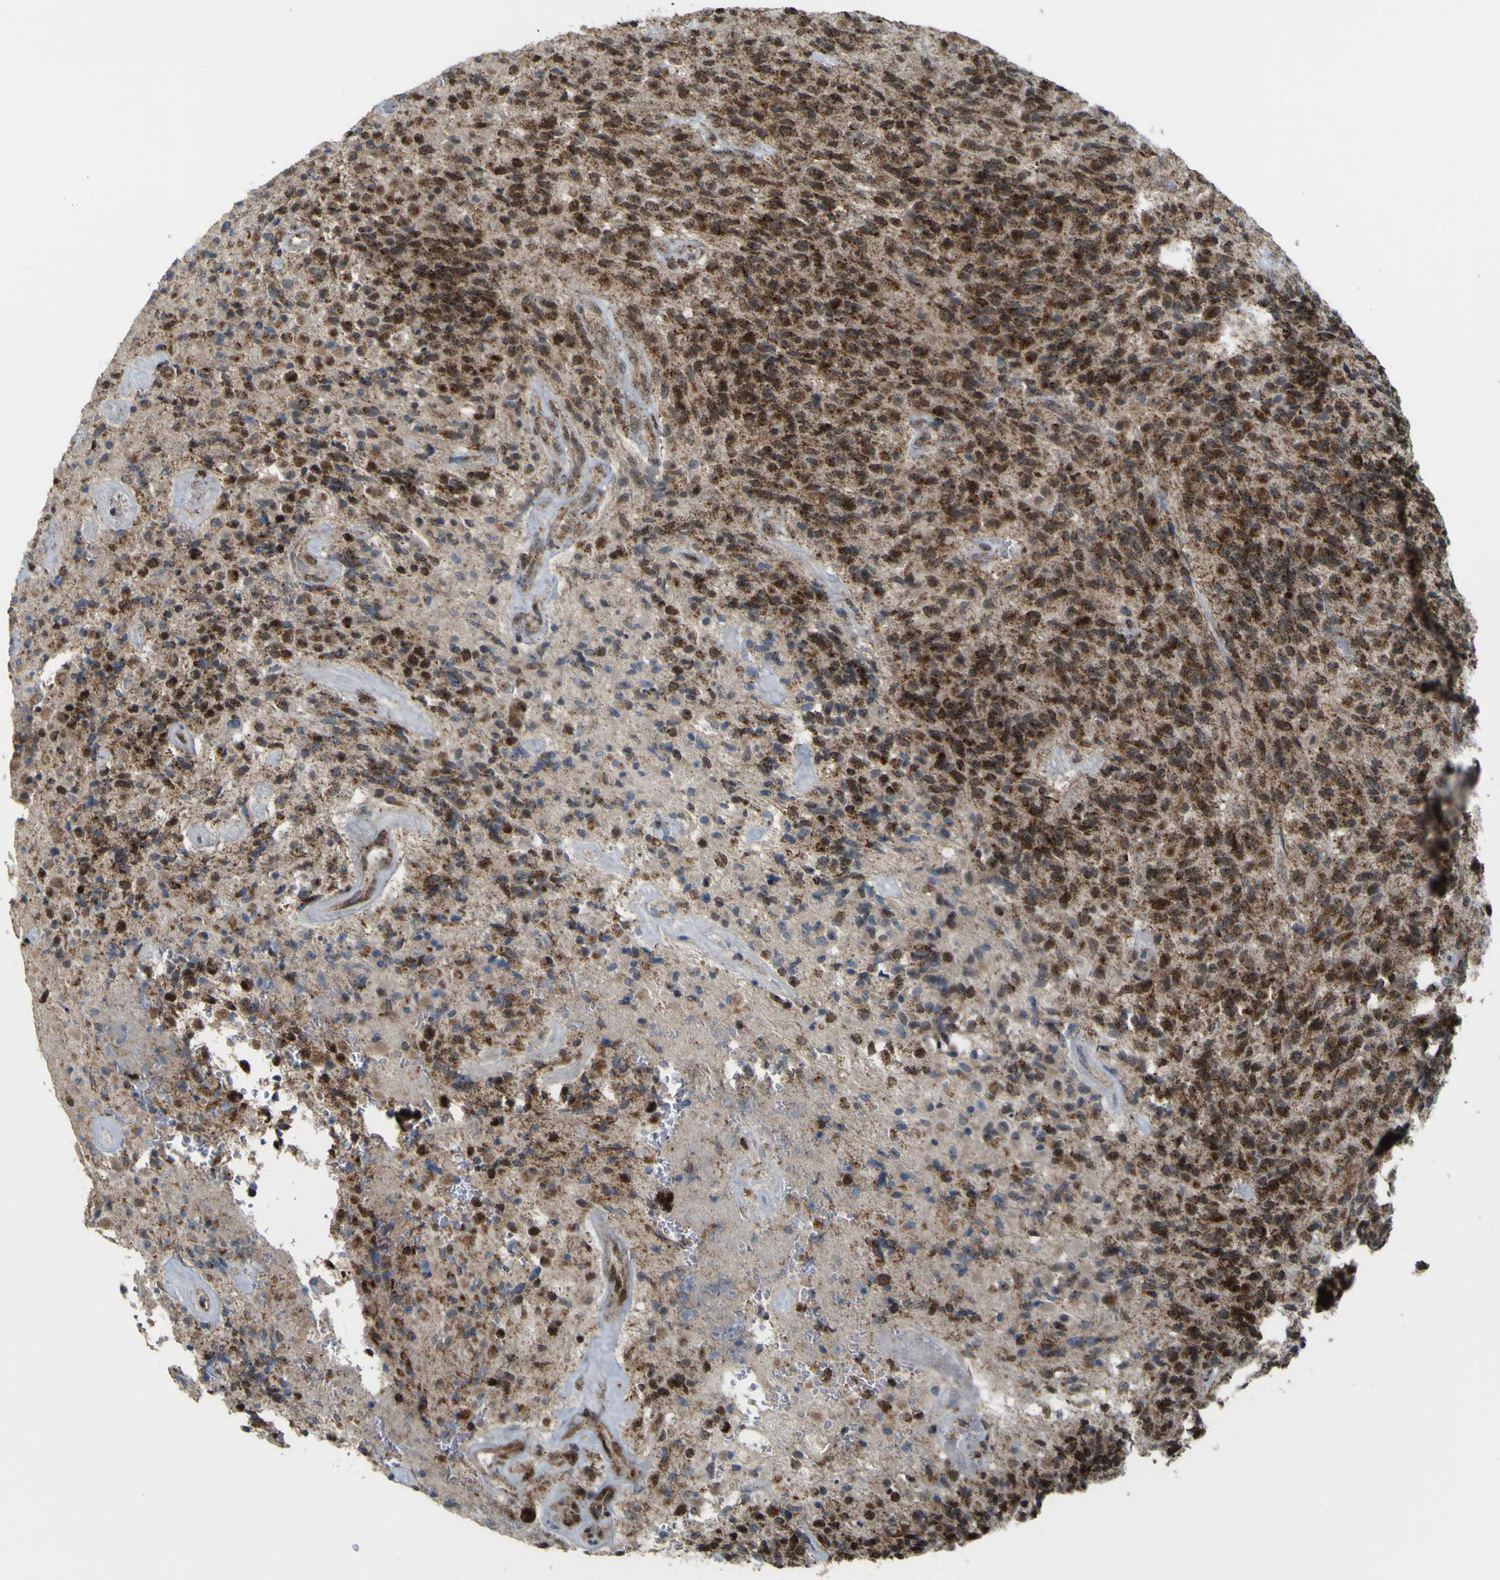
{"staining": {"intensity": "strong", "quantity": ">75%", "location": "cytoplasmic/membranous,nuclear"}, "tissue": "glioma", "cell_type": "Tumor cells", "image_type": "cancer", "snomed": [{"axis": "morphology", "description": "Glioma, malignant, High grade"}, {"axis": "topography", "description": "Brain"}], "caption": "A high amount of strong cytoplasmic/membranous and nuclear expression is appreciated in approximately >75% of tumor cells in malignant high-grade glioma tissue.", "gene": "ACBD5", "patient": {"sex": "male", "age": 71}}